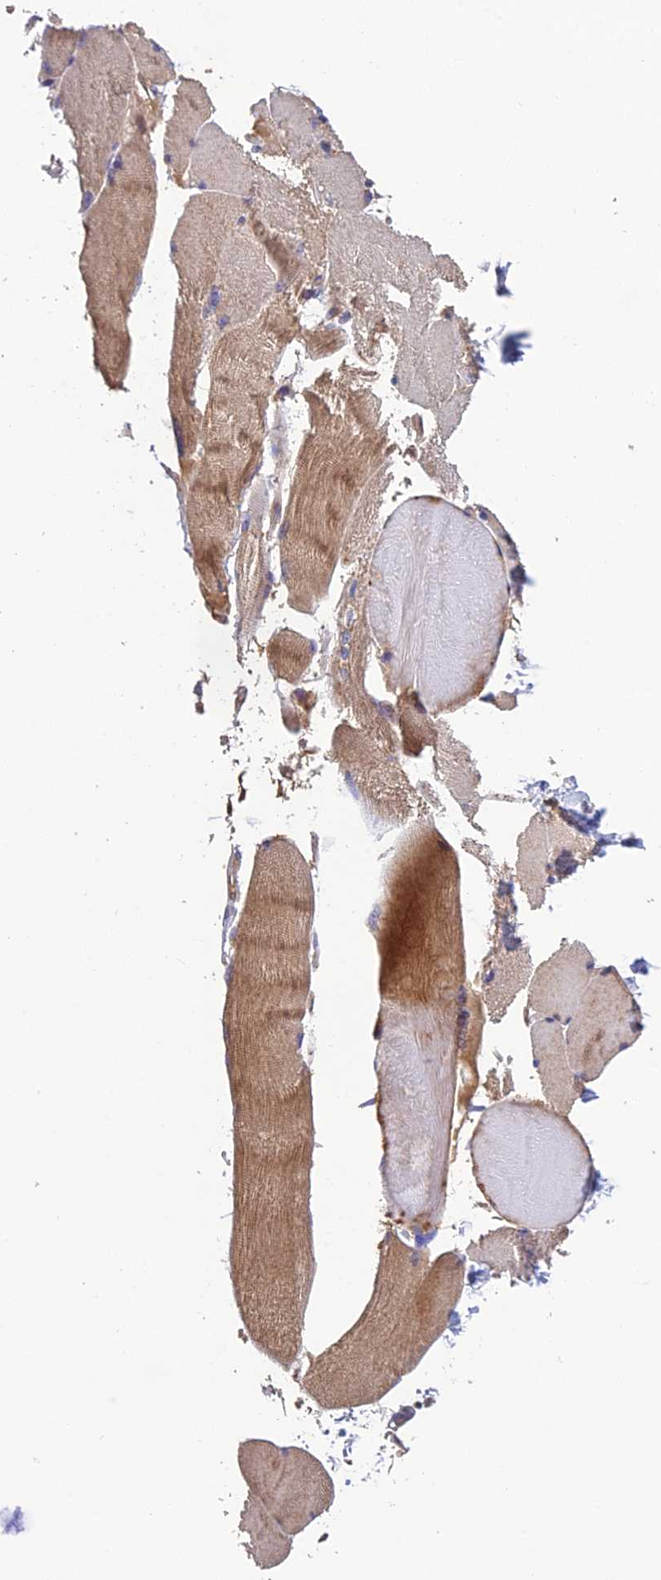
{"staining": {"intensity": "moderate", "quantity": "25%-75%", "location": "cytoplasmic/membranous"}, "tissue": "skeletal muscle", "cell_type": "Myocytes", "image_type": "normal", "snomed": [{"axis": "morphology", "description": "Normal tissue, NOS"}, {"axis": "topography", "description": "Skin"}, {"axis": "topography", "description": "Skeletal muscle"}], "caption": "Moderate cytoplasmic/membranous expression for a protein is present in approximately 25%-75% of myocytes of benign skeletal muscle using immunohistochemistry.", "gene": "PZP", "patient": {"sex": "male", "age": 83}}